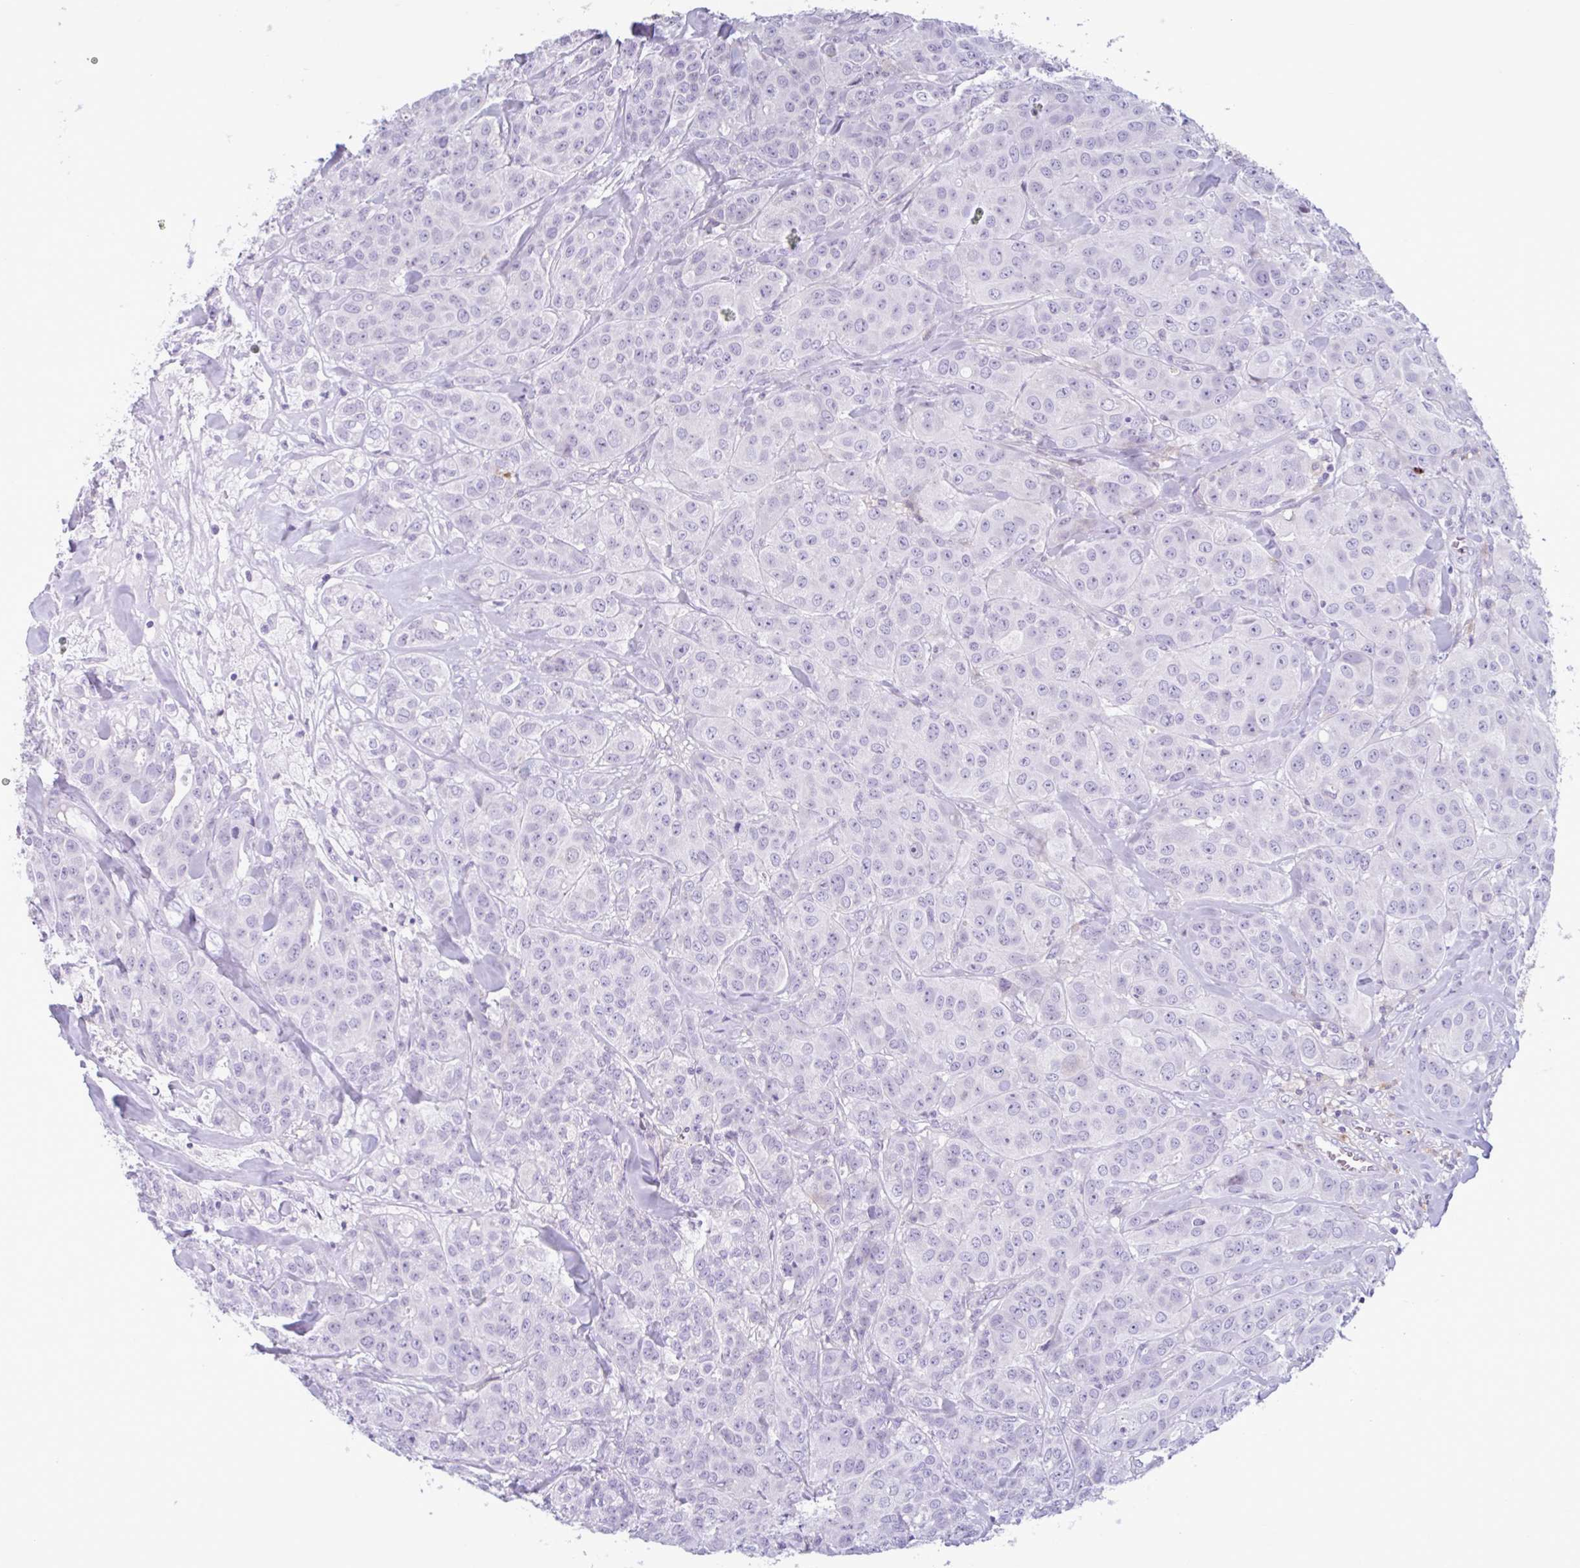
{"staining": {"intensity": "negative", "quantity": "none", "location": "none"}, "tissue": "breast cancer", "cell_type": "Tumor cells", "image_type": "cancer", "snomed": [{"axis": "morphology", "description": "Normal tissue, NOS"}, {"axis": "morphology", "description": "Duct carcinoma"}, {"axis": "topography", "description": "Breast"}], "caption": "Protein analysis of breast infiltrating ductal carcinoma displays no significant expression in tumor cells. The staining is performed using DAB (3,3'-diaminobenzidine) brown chromogen with nuclei counter-stained in using hematoxylin.", "gene": "CEP120", "patient": {"sex": "female", "age": 43}}